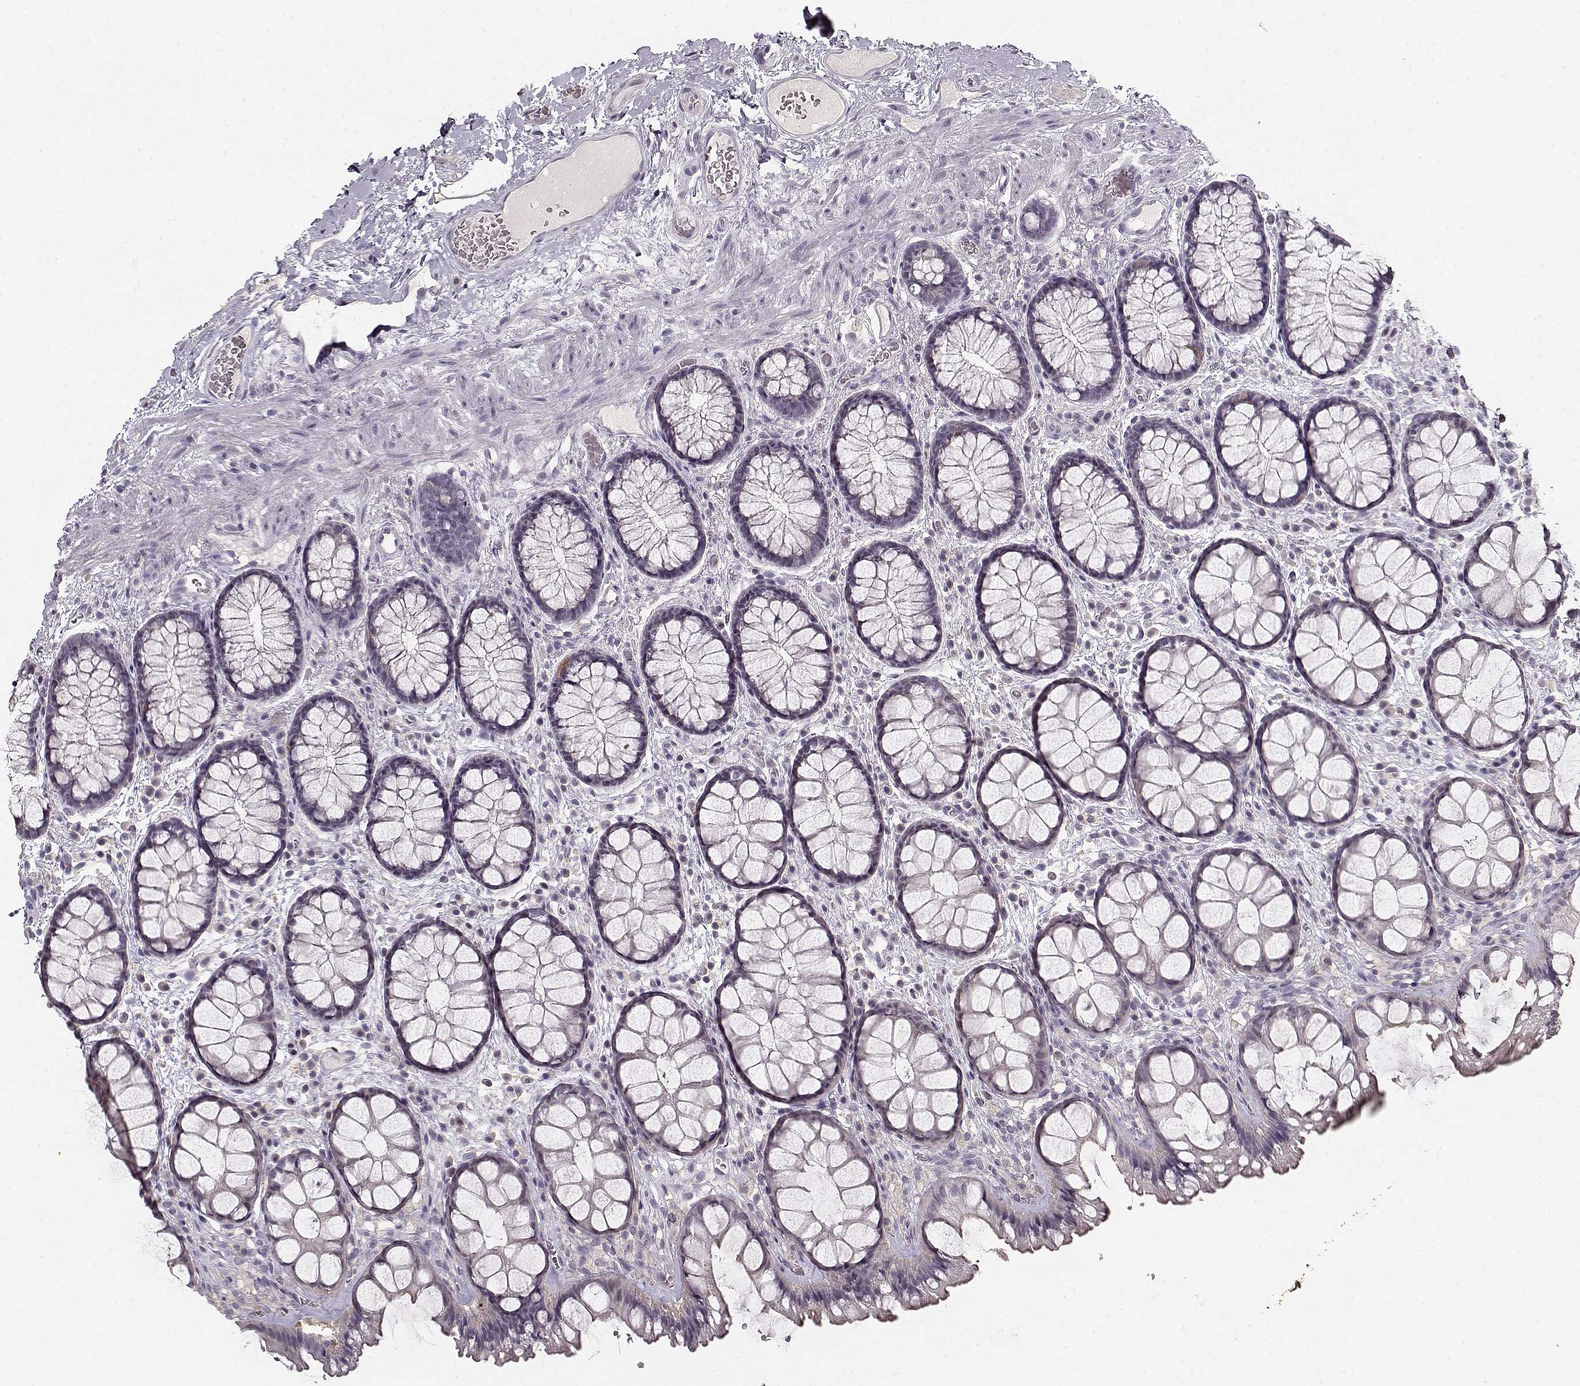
{"staining": {"intensity": "moderate", "quantity": "<25%", "location": "cytoplasmic/membranous"}, "tissue": "rectum", "cell_type": "Glandular cells", "image_type": "normal", "snomed": [{"axis": "morphology", "description": "Normal tissue, NOS"}, {"axis": "topography", "description": "Rectum"}], "caption": "Immunohistochemical staining of unremarkable human rectum exhibits <25% levels of moderate cytoplasmic/membranous protein staining in about <25% of glandular cells. (Stains: DAB in brown, nuclei in blue, Microscopy: brightfield microscopy at high magnification).", "gene": "UROC1", "patient": {"sex": "female", "age": 62}}